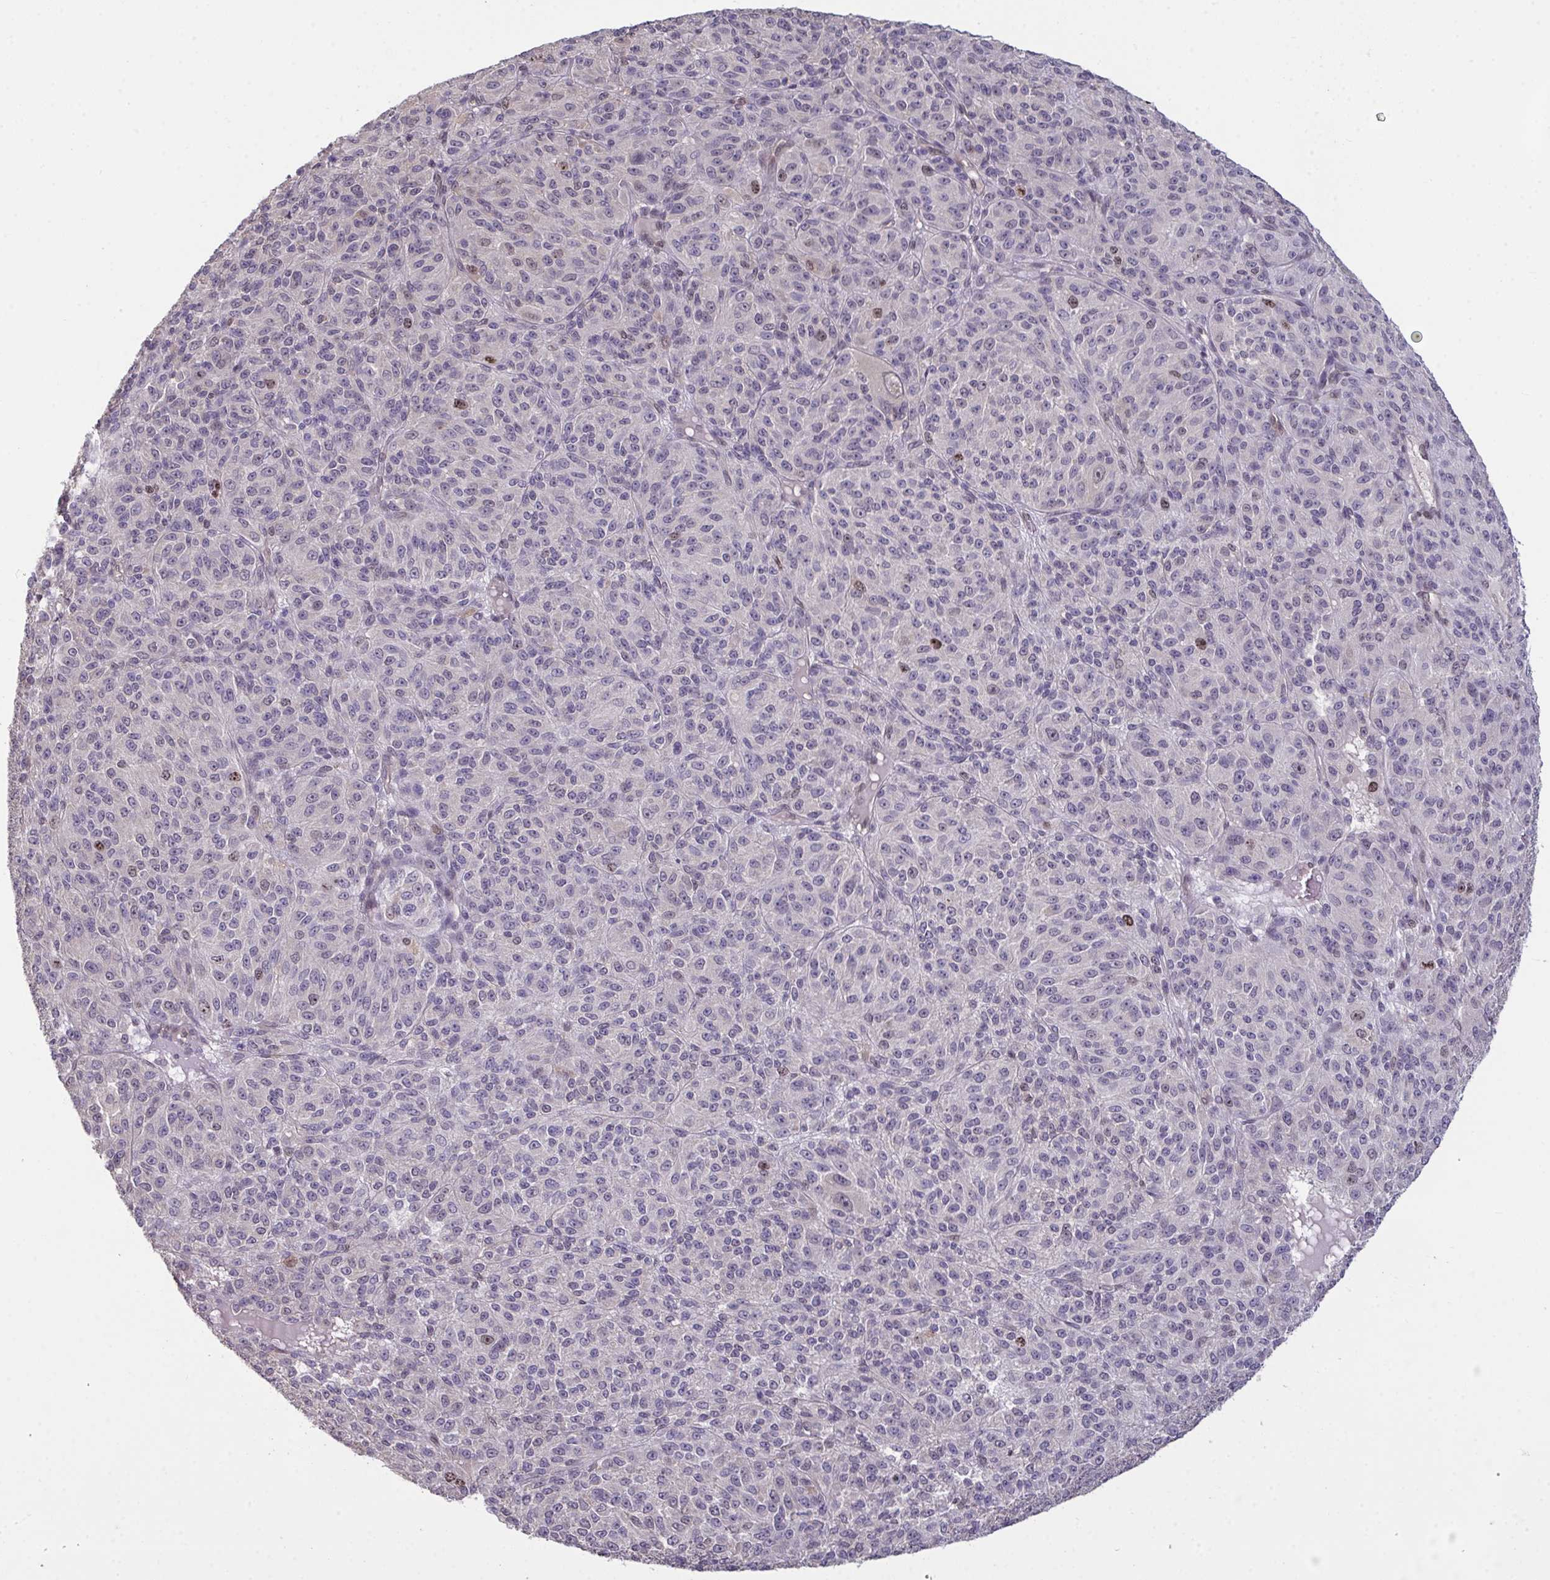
{"staining": {"intensity": "moderate", "quantity": "<25%", "location": "nuclear"}, "tissue": "melanoma", "cell_type": "Tumor cells", "image_type": "cancer", "snomed": [{"axis": "morphology", "description": "Malignant melanoma, Metastatic site"}, {"axis": "topography", "description": "Brain"}], "caption": "Tumor cells display moderate nuclear positivity in about <25% of cells in malignant melanoma (metastatic site).", "gene": "SETD7", "patient": {"sex": "female", "age": 56}}